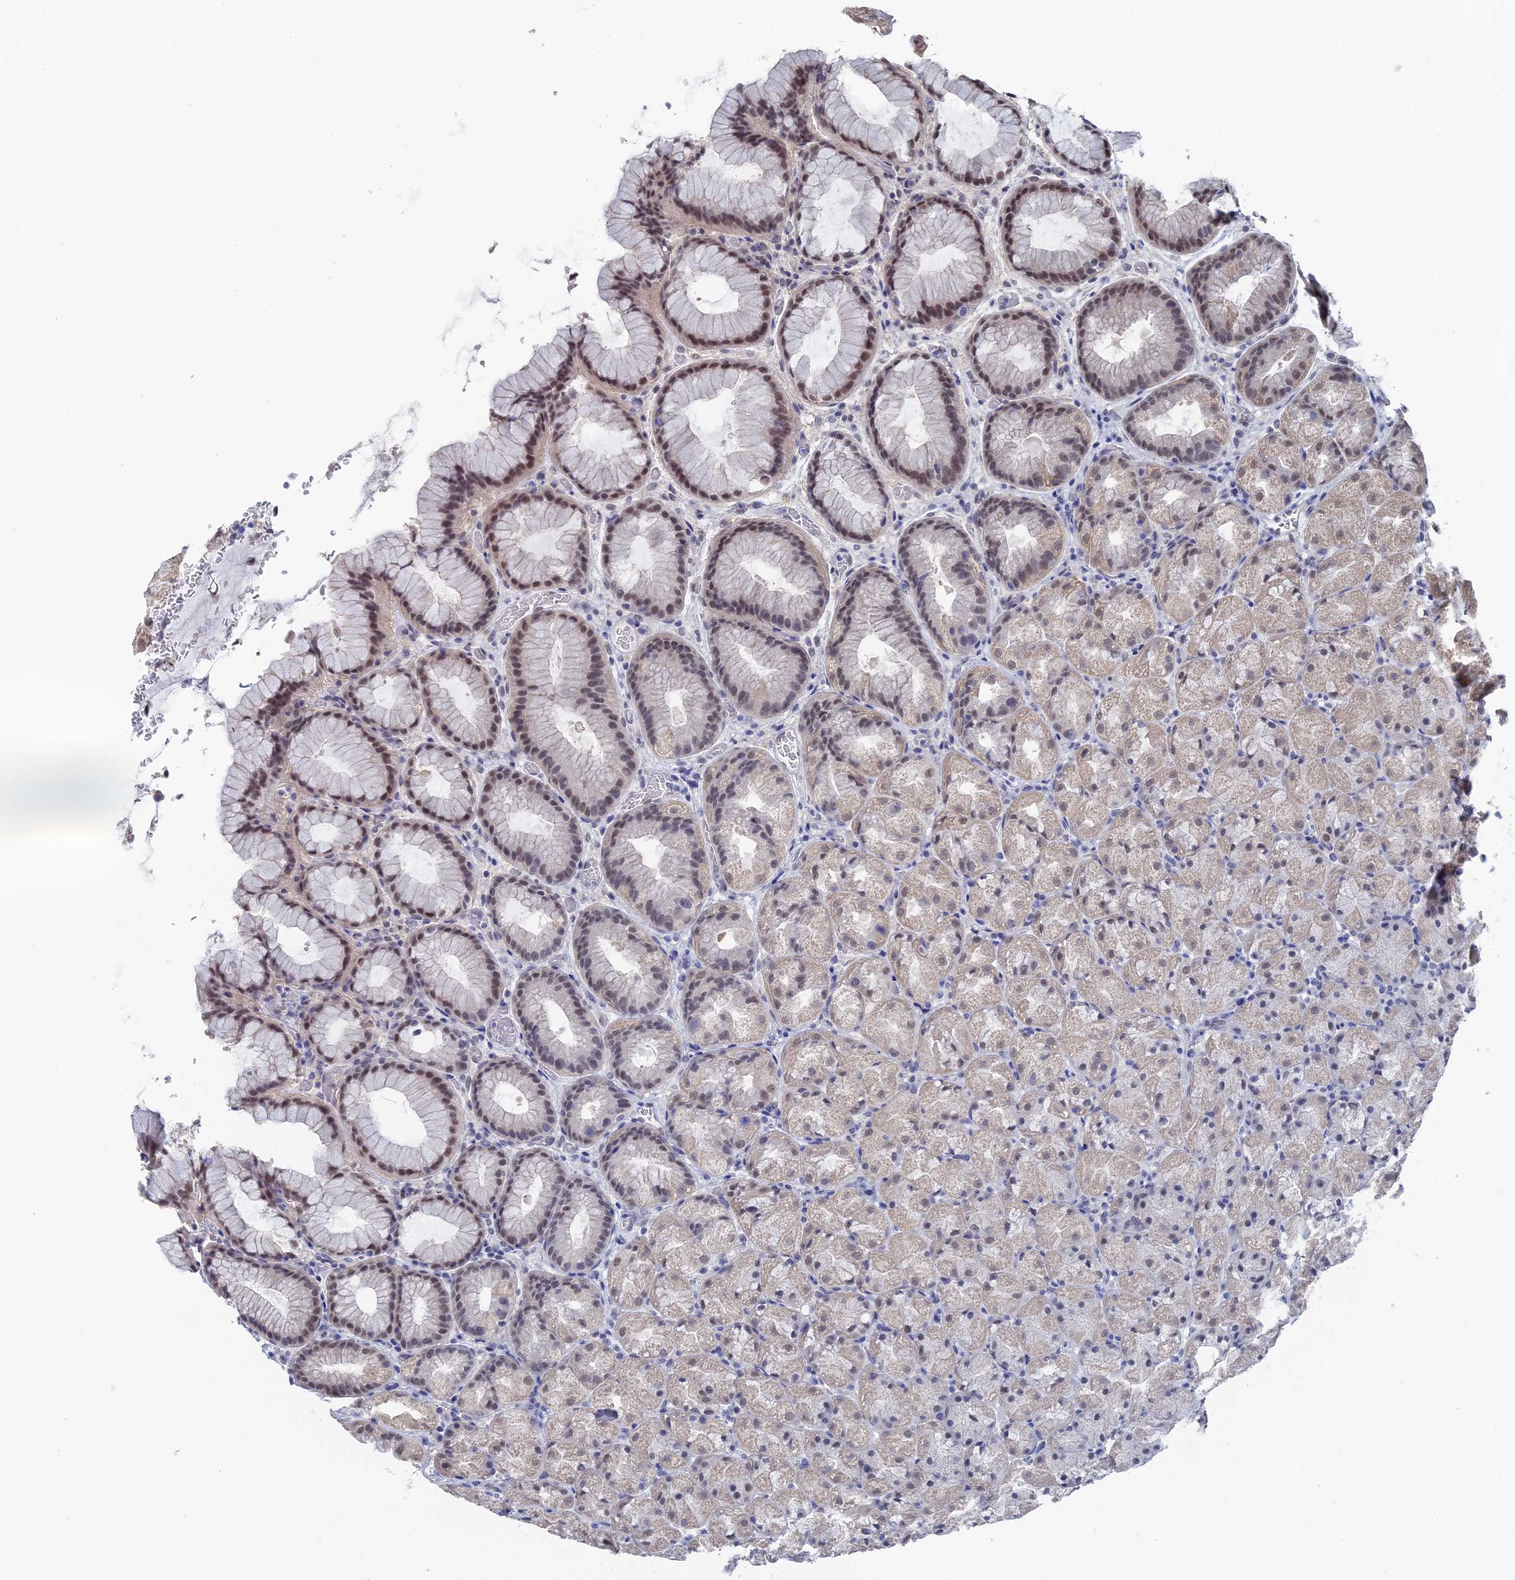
{"staining": {"intensity": "moderate", "quantity": "25%-75%", "location": "nuclear"}, "tissue": "stomach", "cell_type": "Glandular cells", "image_type": "normal", "snomed": [{"axis": "morphology", "description": "Normal tissue, NOS"}, {"axis": "topography", "description": "Stomach, upper"}, {"axis": "topography", "description": "Stomach"}], "caption": "DAB (3,3'-diaminobenzidine) immunohistochemical staining of unremarkable stomach exhibits moderate nuclear protein expression in approximately 25%-75% of glandular cells. Using DAB (brown) and hematoxylin (blue) stains, captured at high magnification using brightfield microscopy.", "gene": "TSSC4", "patient": {"sex": "male", "age": 48}}